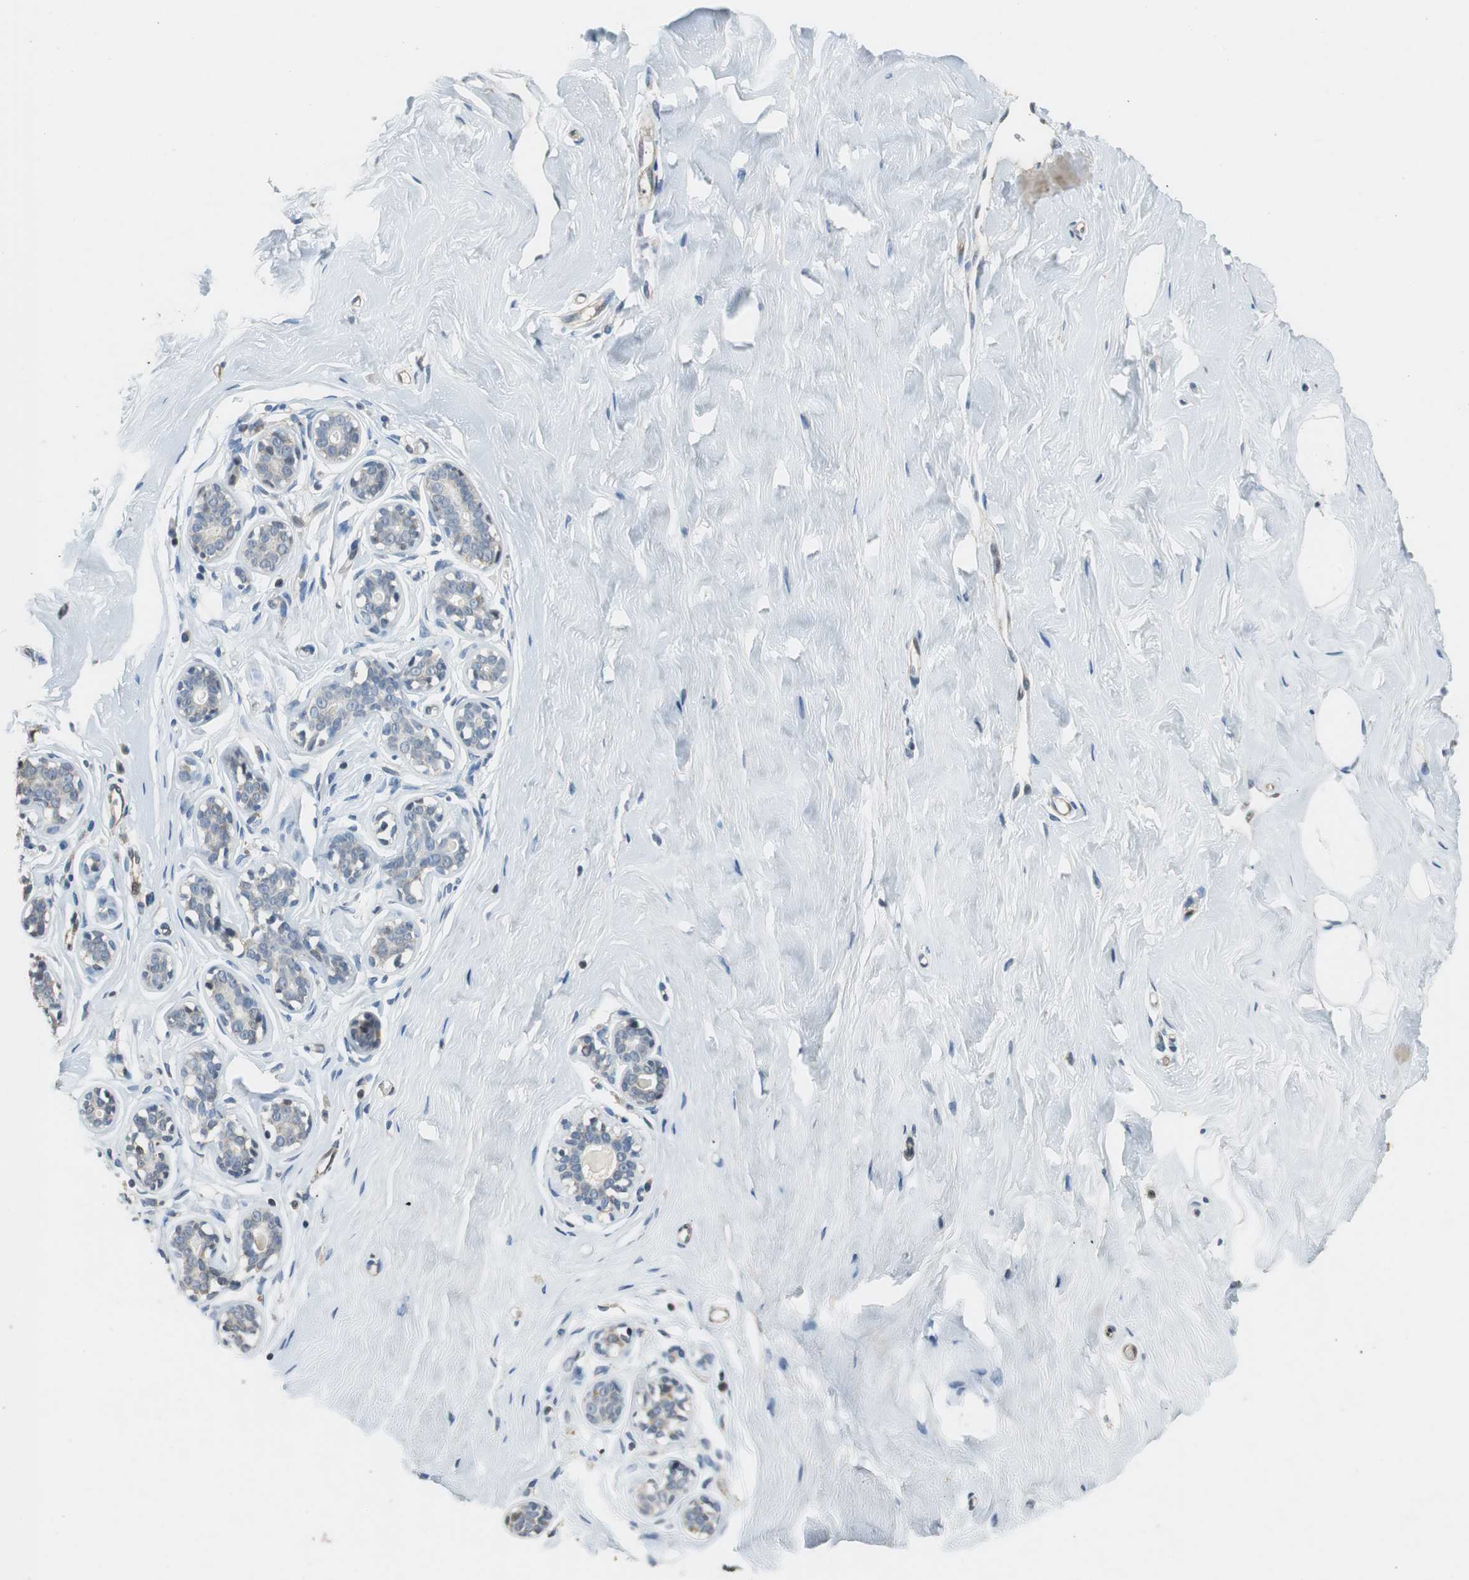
{"staining": {"intensity": "negative", "quantity": "none", "location": "none"}, "tissue": "breast", "cell_type": "Adipocytes", "image_type": "normal", "snomed": [{"axis": "morphology", "description": "Normal tissue, NOS"}, {"axis": "topography", "description": "Breast"}], "caption": "There is no significant positivity in adipocytes of breast. The staining was performed using DAB to visualize the protein expression in brown, while the nuclei were stained in blue with hematoxylin (Magnification: 20x).", "gene": "GSDMD", "patient": {"sex": "female", "age": 23}}